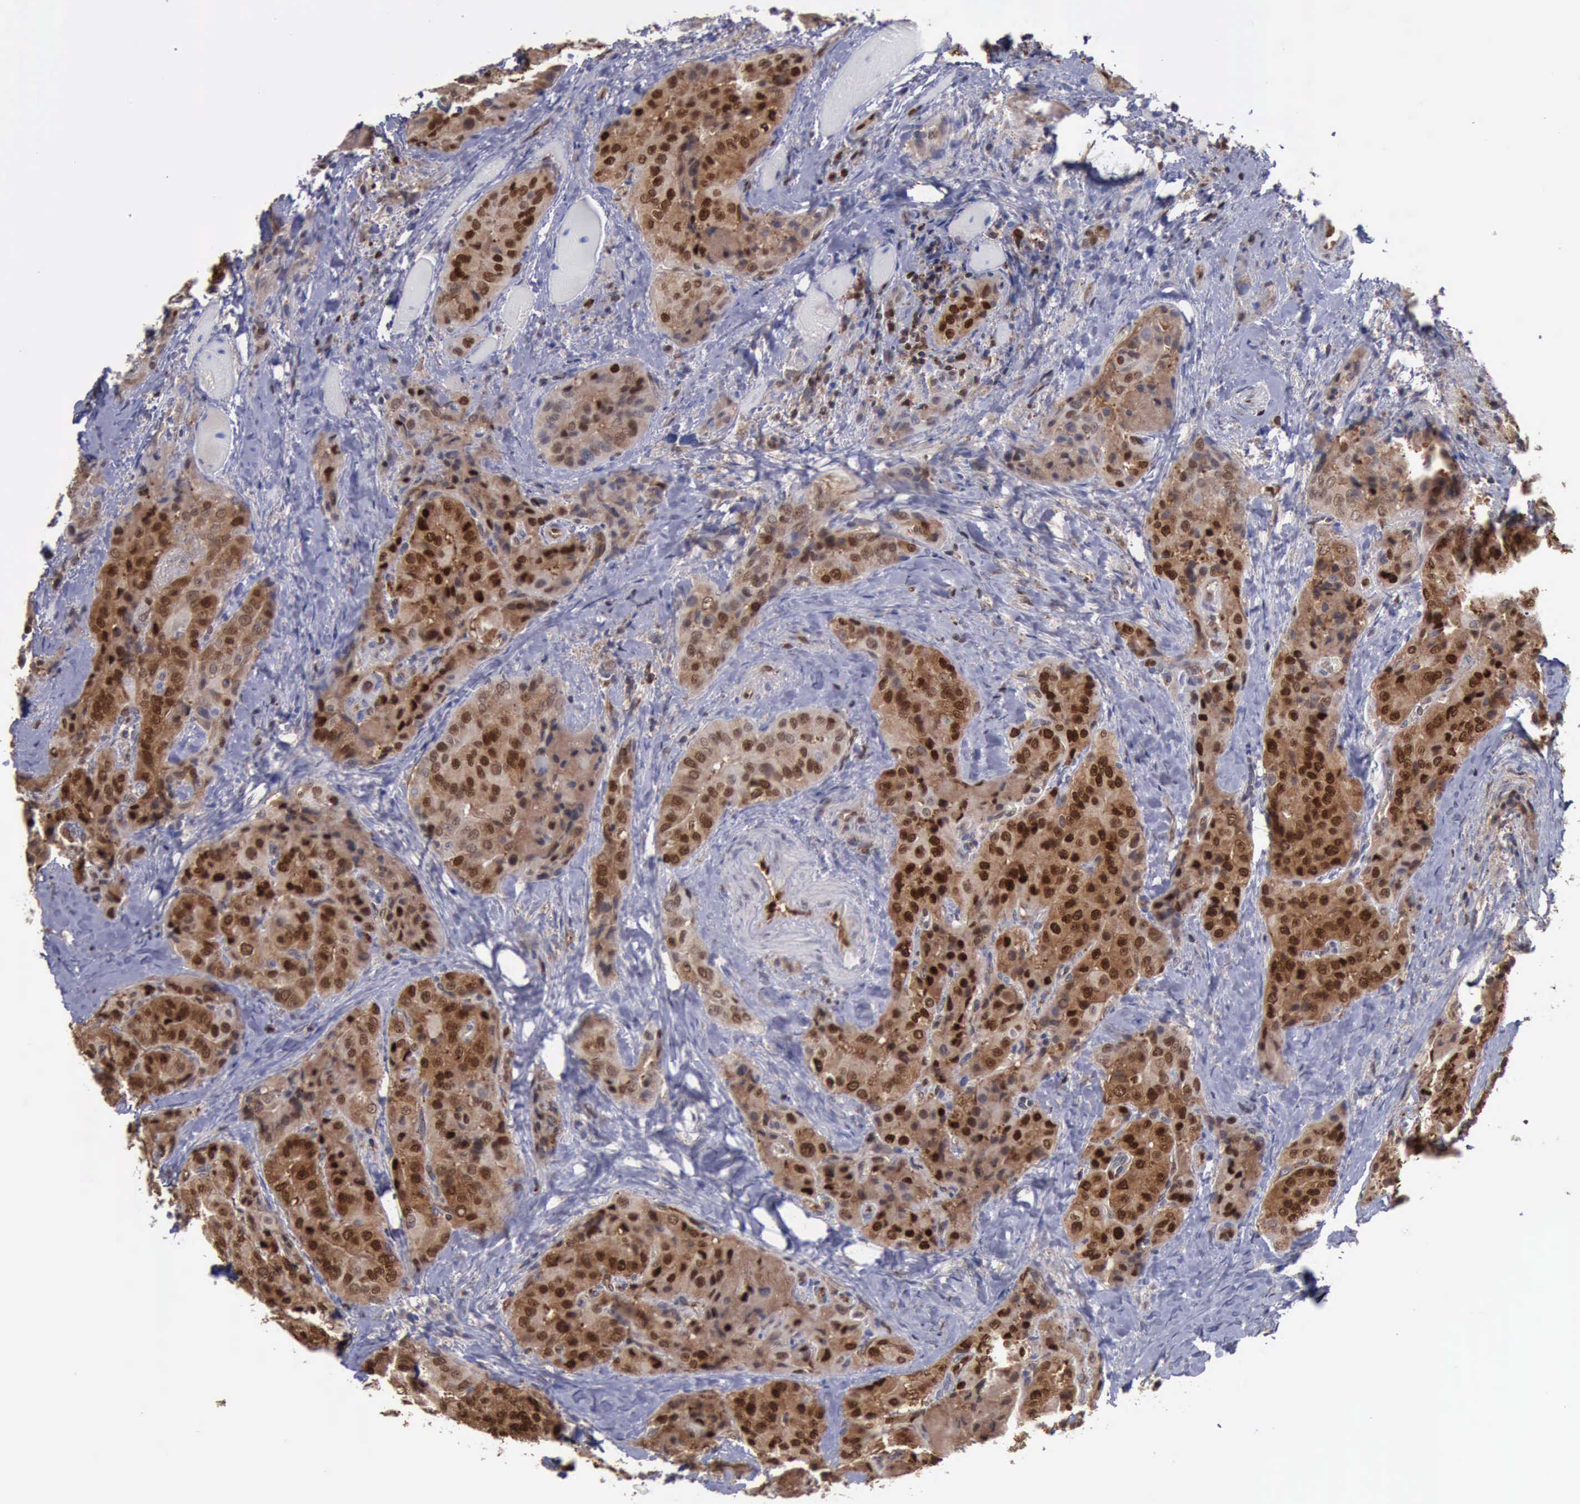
{"staining": {"intensity": "strong", "quantity": ">75%", "location": "cytoplasmic/membranous,nuclear"}, "tissue": "thyroid cancer", "cell_type": "Tumor cells", "image_type": "cancer", "snomed": [{"axis": "morphology", "description": "Papillary adenocarcinoma, NOS"}, {"axis": "topography", "description": "Thyroid gland"}], "caption": "This is a photomicrograph of IHC staining of thyroid papillary adenocarcinoma, which shows strong staining in the cytoplasmic/membranous and nuclear of tumor cells.", "gene": "PDCD4", "patient": {"sex": "female", "age": 71}}